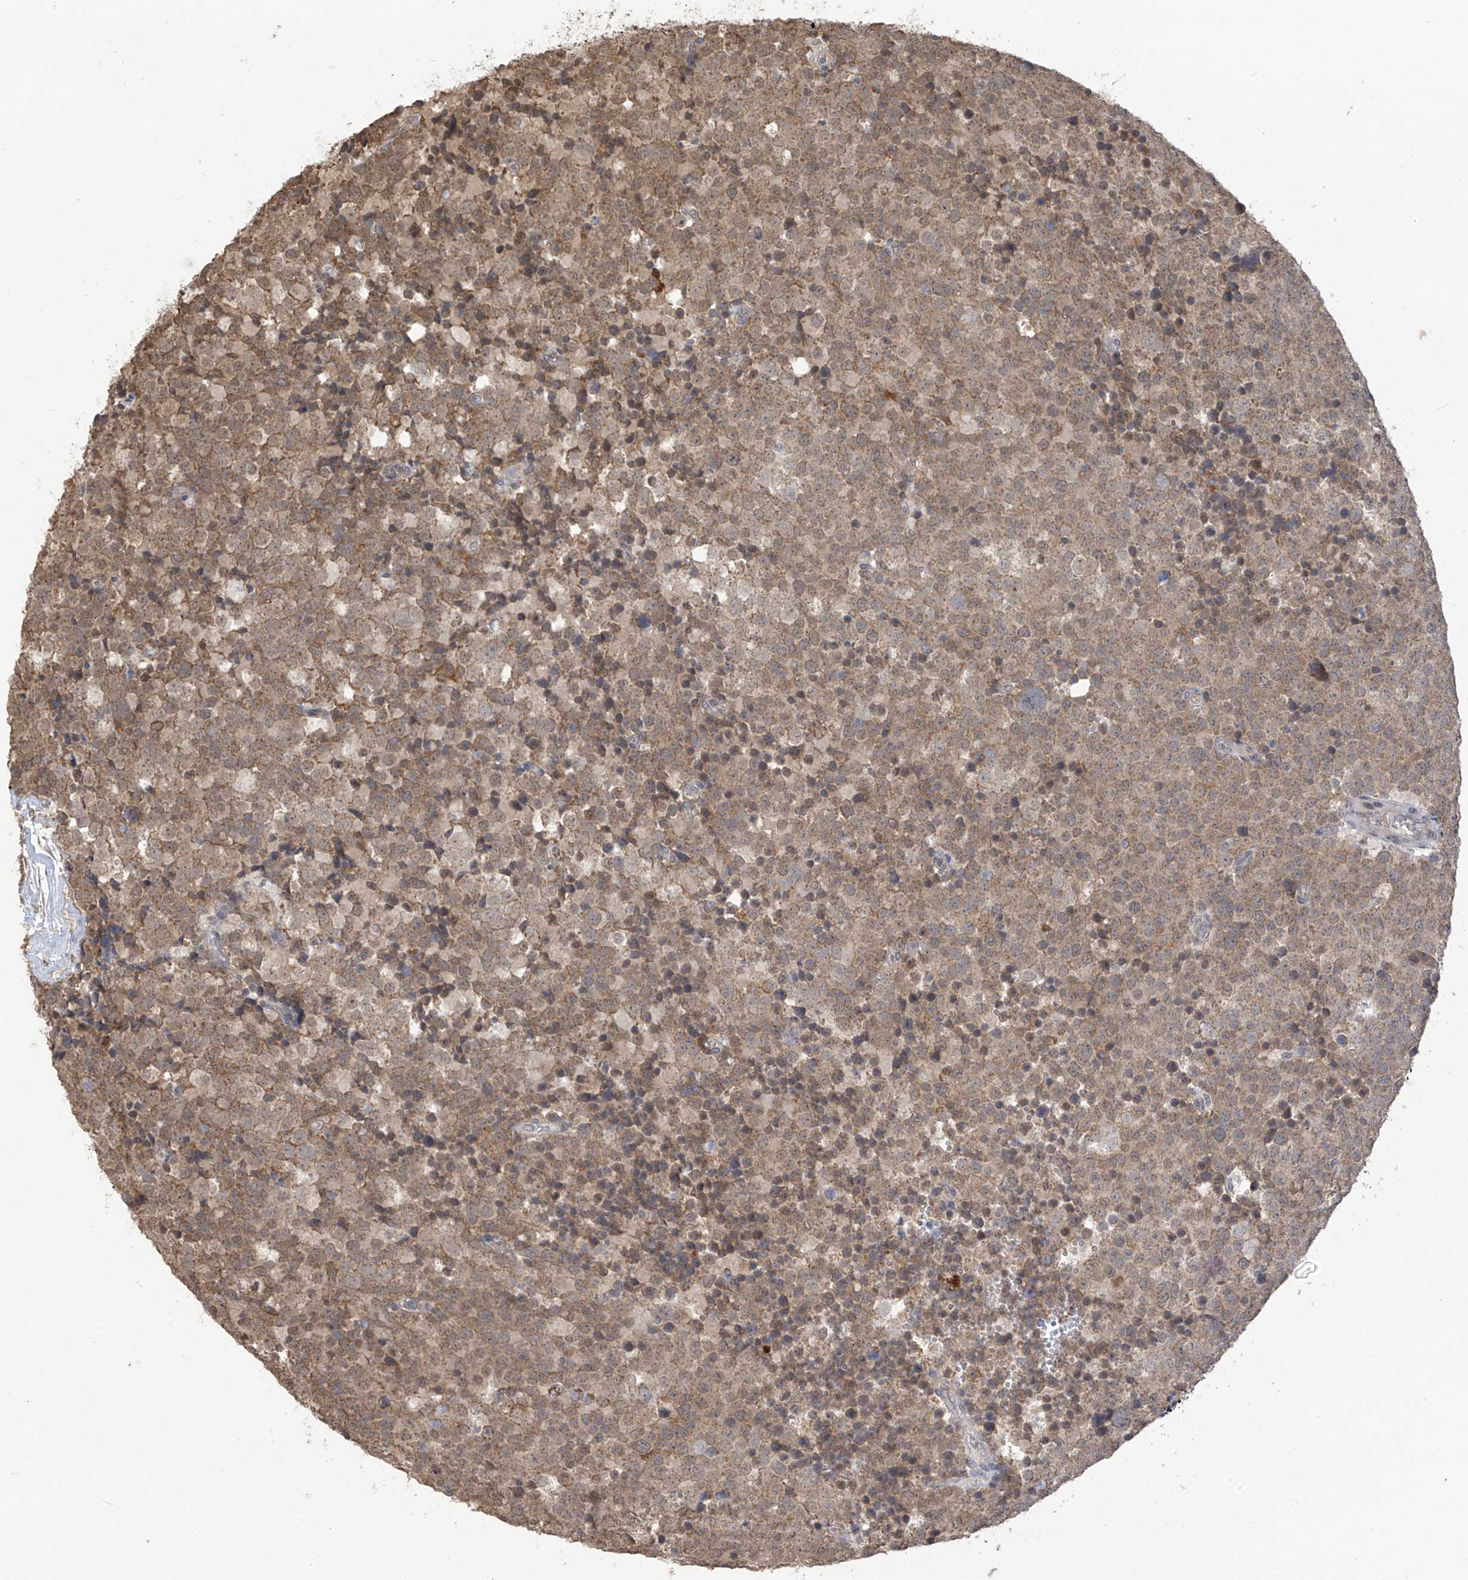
{"staining": {"intensity": "moderate", "quantity": ">75%", "location": "cytoplasmic/membranous,nuclear"}, "tissue": "testis cancer", "cell_type": "Tumor cells", "image_type": "cancer", "snomed": [{"axis": "morphology", "description": "Seminoma, NOS"}, {"axis": "topography", "description": "Testis"}], "caption": "The immunohistochemical stain highlights moderate cytoplasmic/membranous and nuclear expression in tumor cells of testis cancer tissue.", "gene": "KIAA1522", "patient": {"sex": "male", "age": 71}}